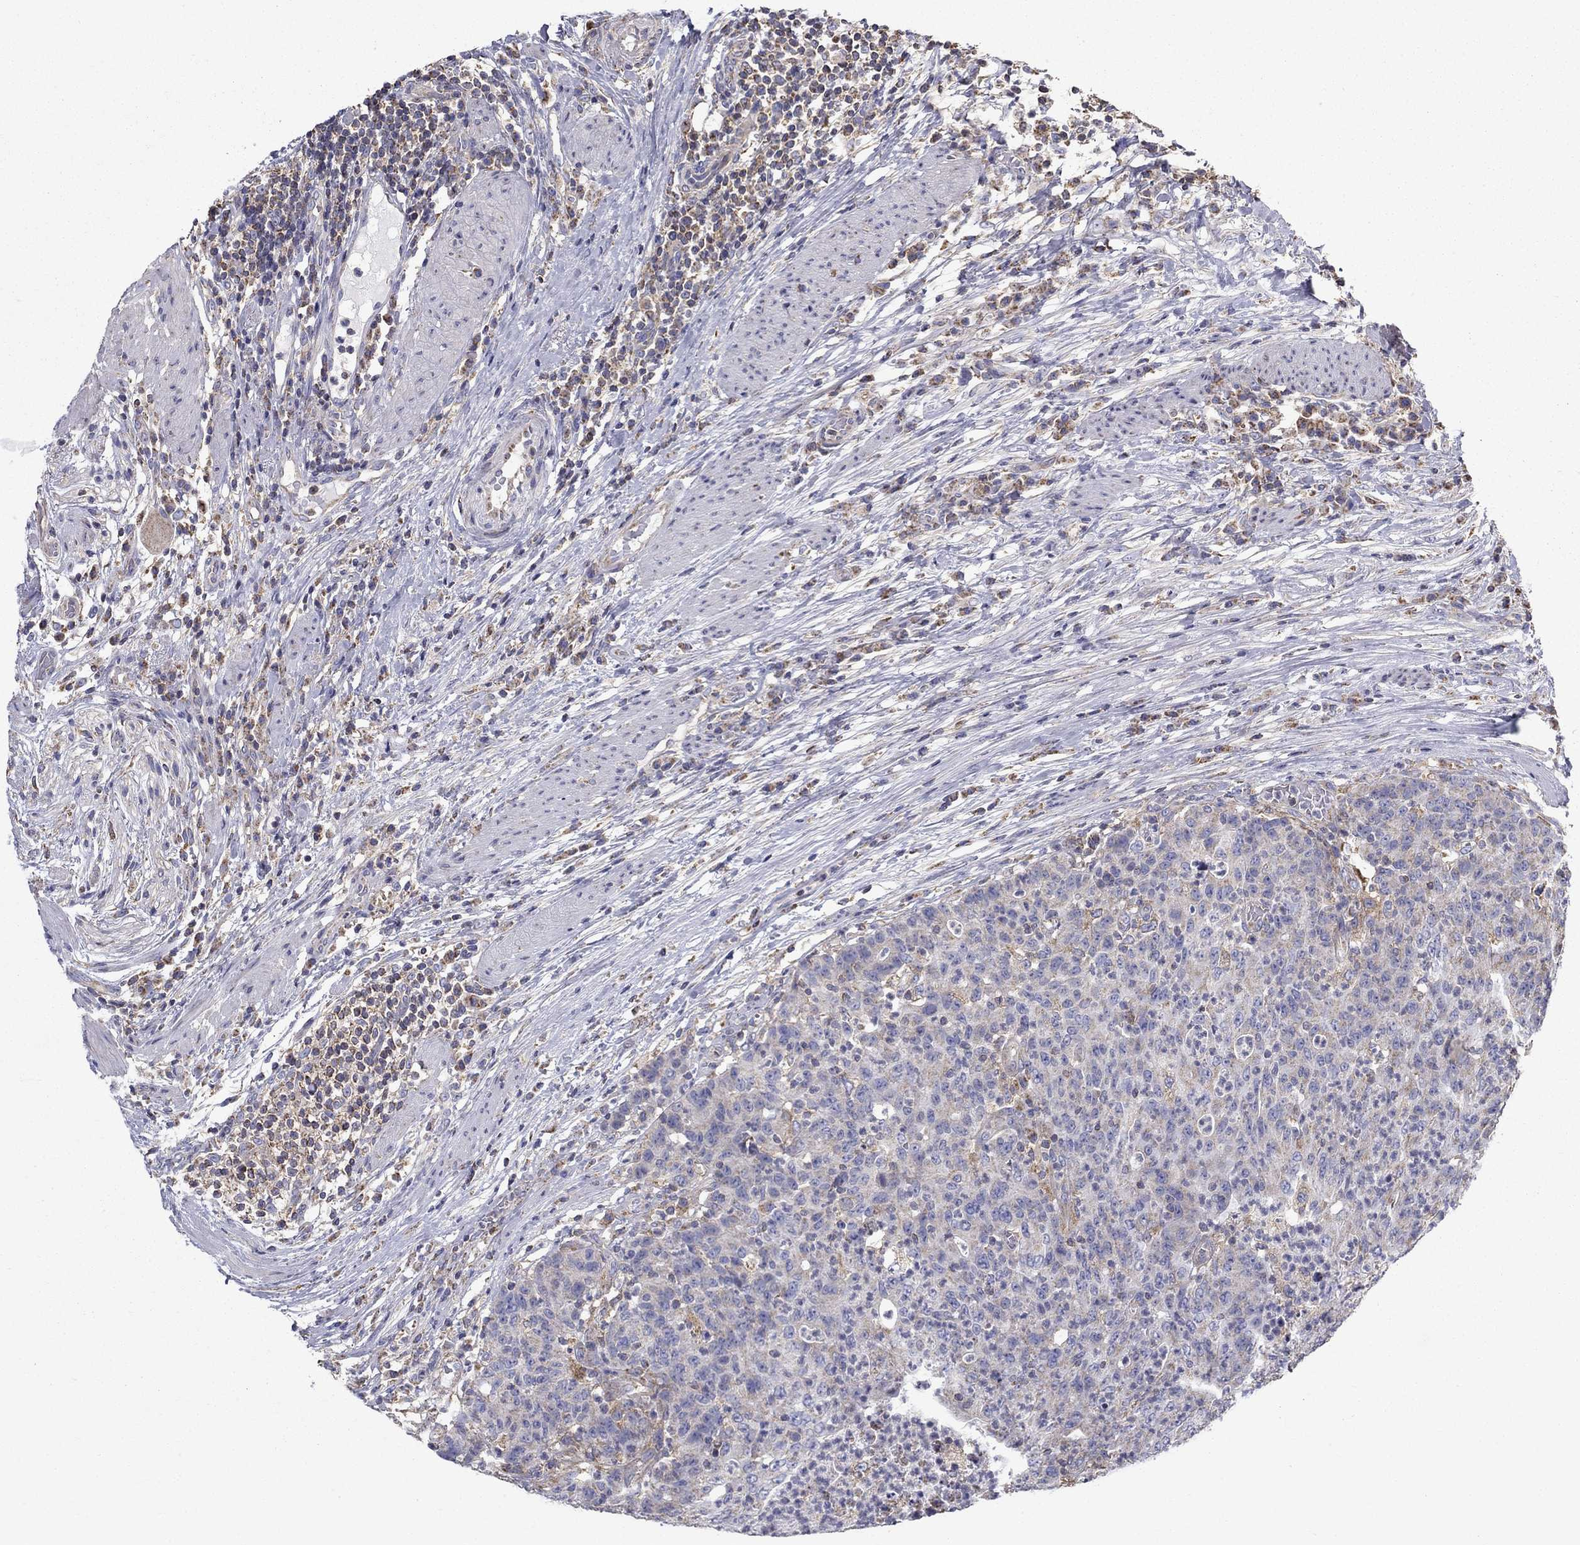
{"staining": {"intensity": "negative", "quantity": "none", "location": "none"}, "tissue": "colorectal cancer", "cell_type": "Tumor cells", "image_type": "cancer", "snomed": [{"axis": "morphology", "description": "Adenocarcinoma, NOS"}, {"axis": "topography", "description": "Colon"}], "caption": "IHC image of neoplastic tissue: adenocarcinoma (colorectal) stained with DAB (3,3'-diaminobenzidine) exhibits no significant protein staining in tumor cells. Brightfield microscopy of IHC stained with DAB (3,3'-diaminobenzidine) (brown) and hematoxylin (blue), captured at high magnification.", "gene": "NME5", "patient": {"sex": "male", "age": 70}}